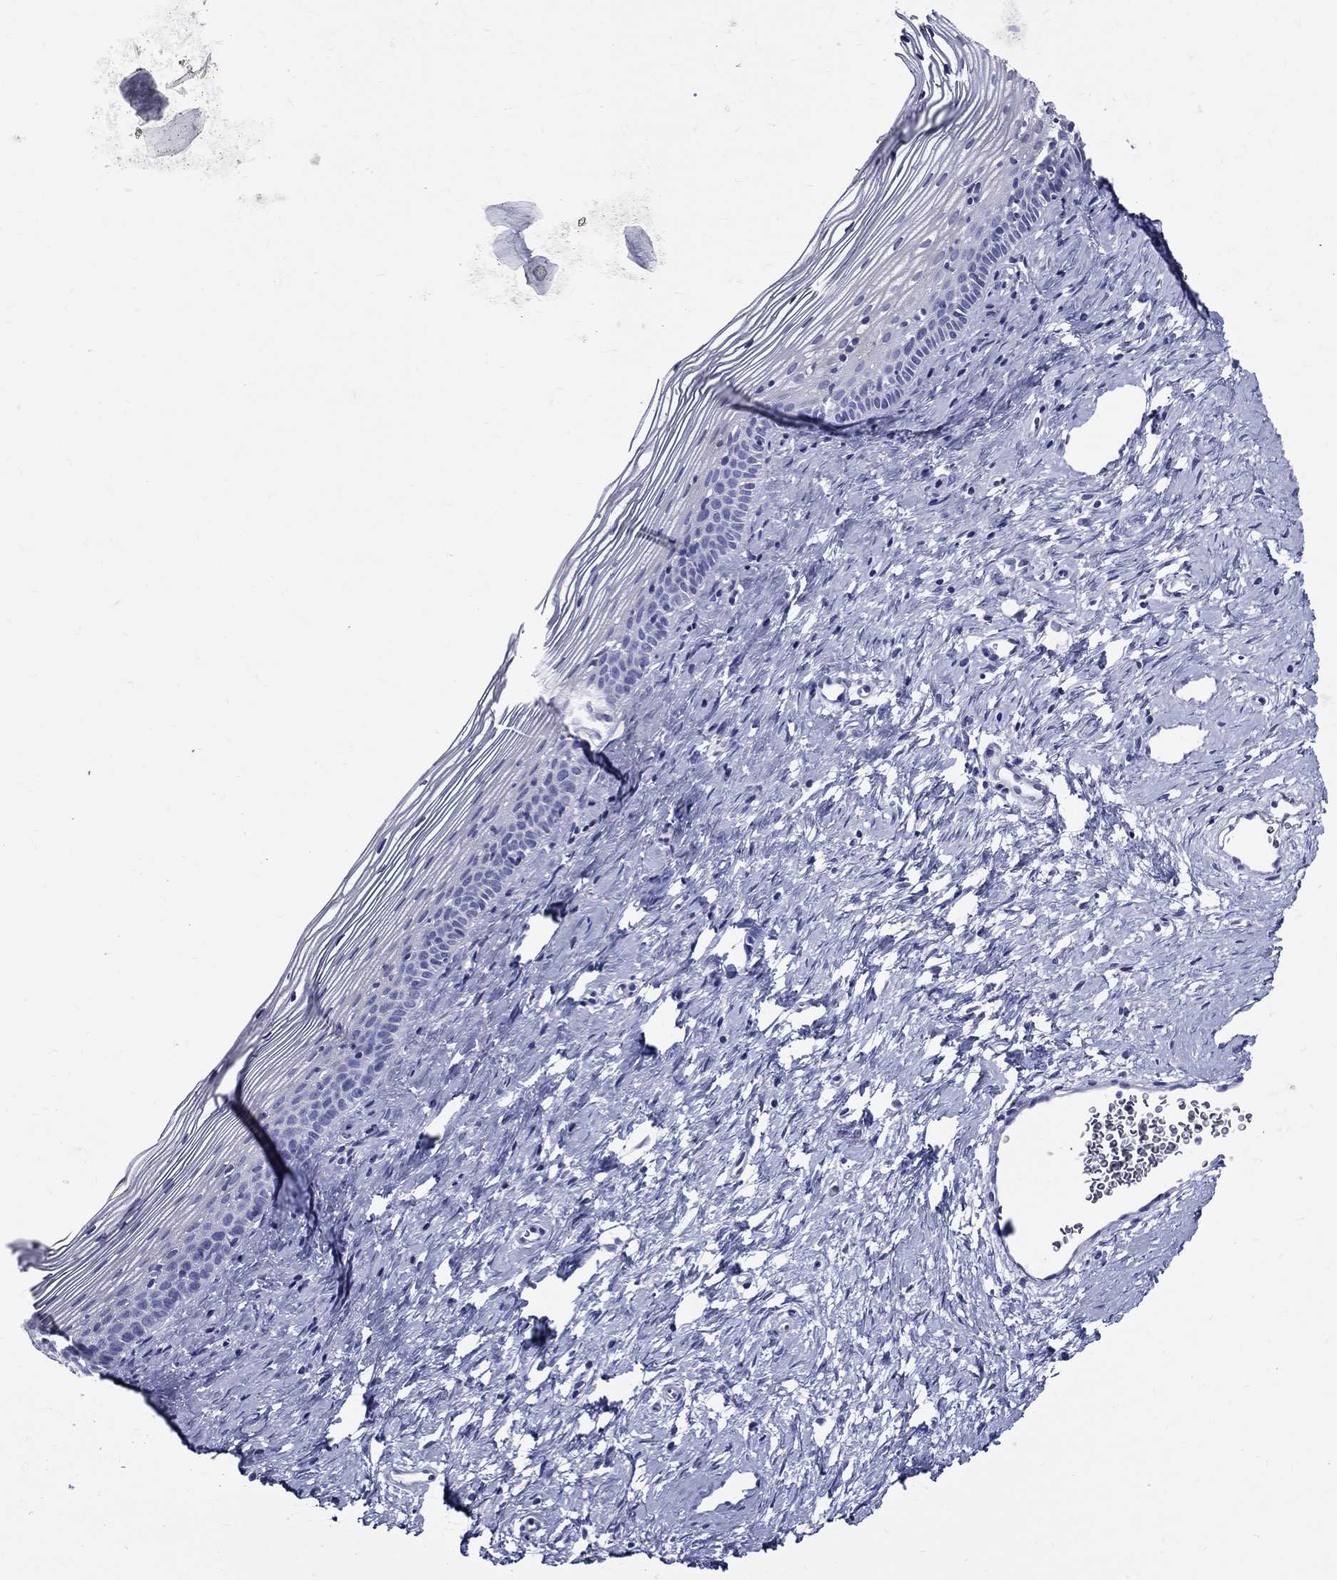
{"staining": {"intensity": "negative", "quantity": "none", "location": "none"}, "tissue": "cervix", "cell_type": "Glandular cells", "image_type": "normal", "snomed": [{"axis": "morphology", "description": "Normal tissue, NOS"}, {"axis": "topography", "description": "Cervix"}], "caption": "Glandular cells show no significant expression in unremarkable cervix. (DAB immunohistochemistry, high magnification).", "gene": "ACE2", "patient": {"sex": "female", "age": 39}}